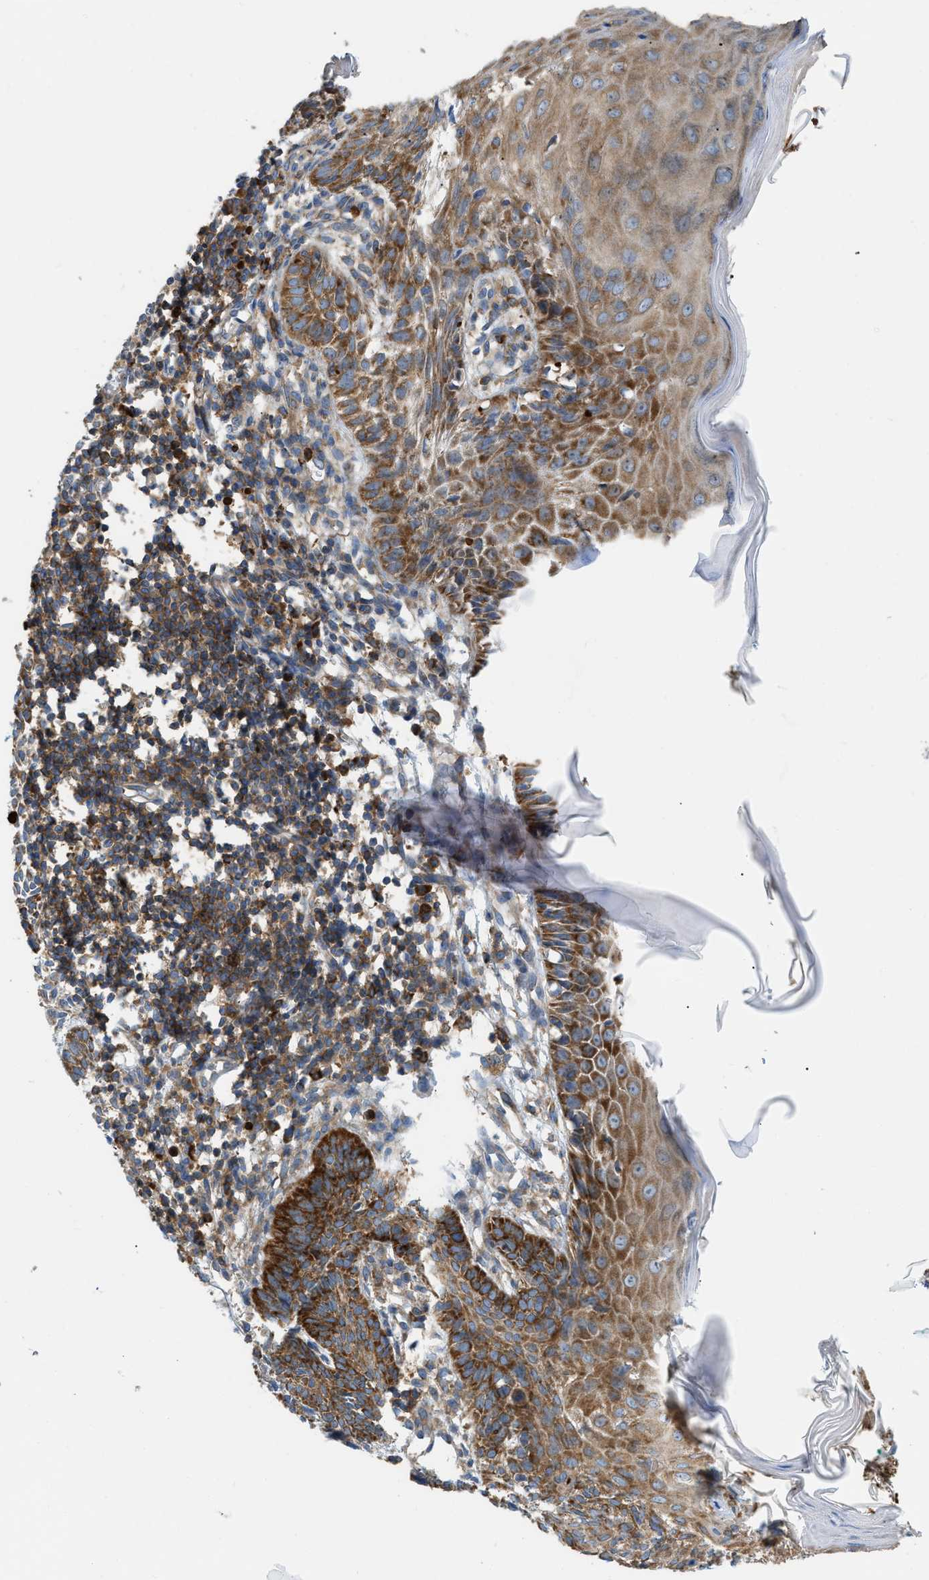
{"staining": {"intensity": "moderate", "quantity": ">75%", "location": "cytoplasmic/membranous"}, "tissue": "skin cancer", "cell_type": "Tumor cells", "image_type": "cancer", "snomed": [{"axis": "morphology", "description": "Basal cell carcinoma"}, {"axis": "topography", "description": "Skin"}], "caption": "An image of human basal cell carcinoma (skin) stained for a protein exhibits moderate cytoplasmic/membranous brown staining in tumor cells. The staining was performed using DAB (3,3'-diaminobenzidine) to visualize the protein expression in brown, while the nuclei were stained in blue with hematoxylin (Magnification: 20x).", "gene": "GPAT4", "patient": {"sex": "male", "age": 60}}